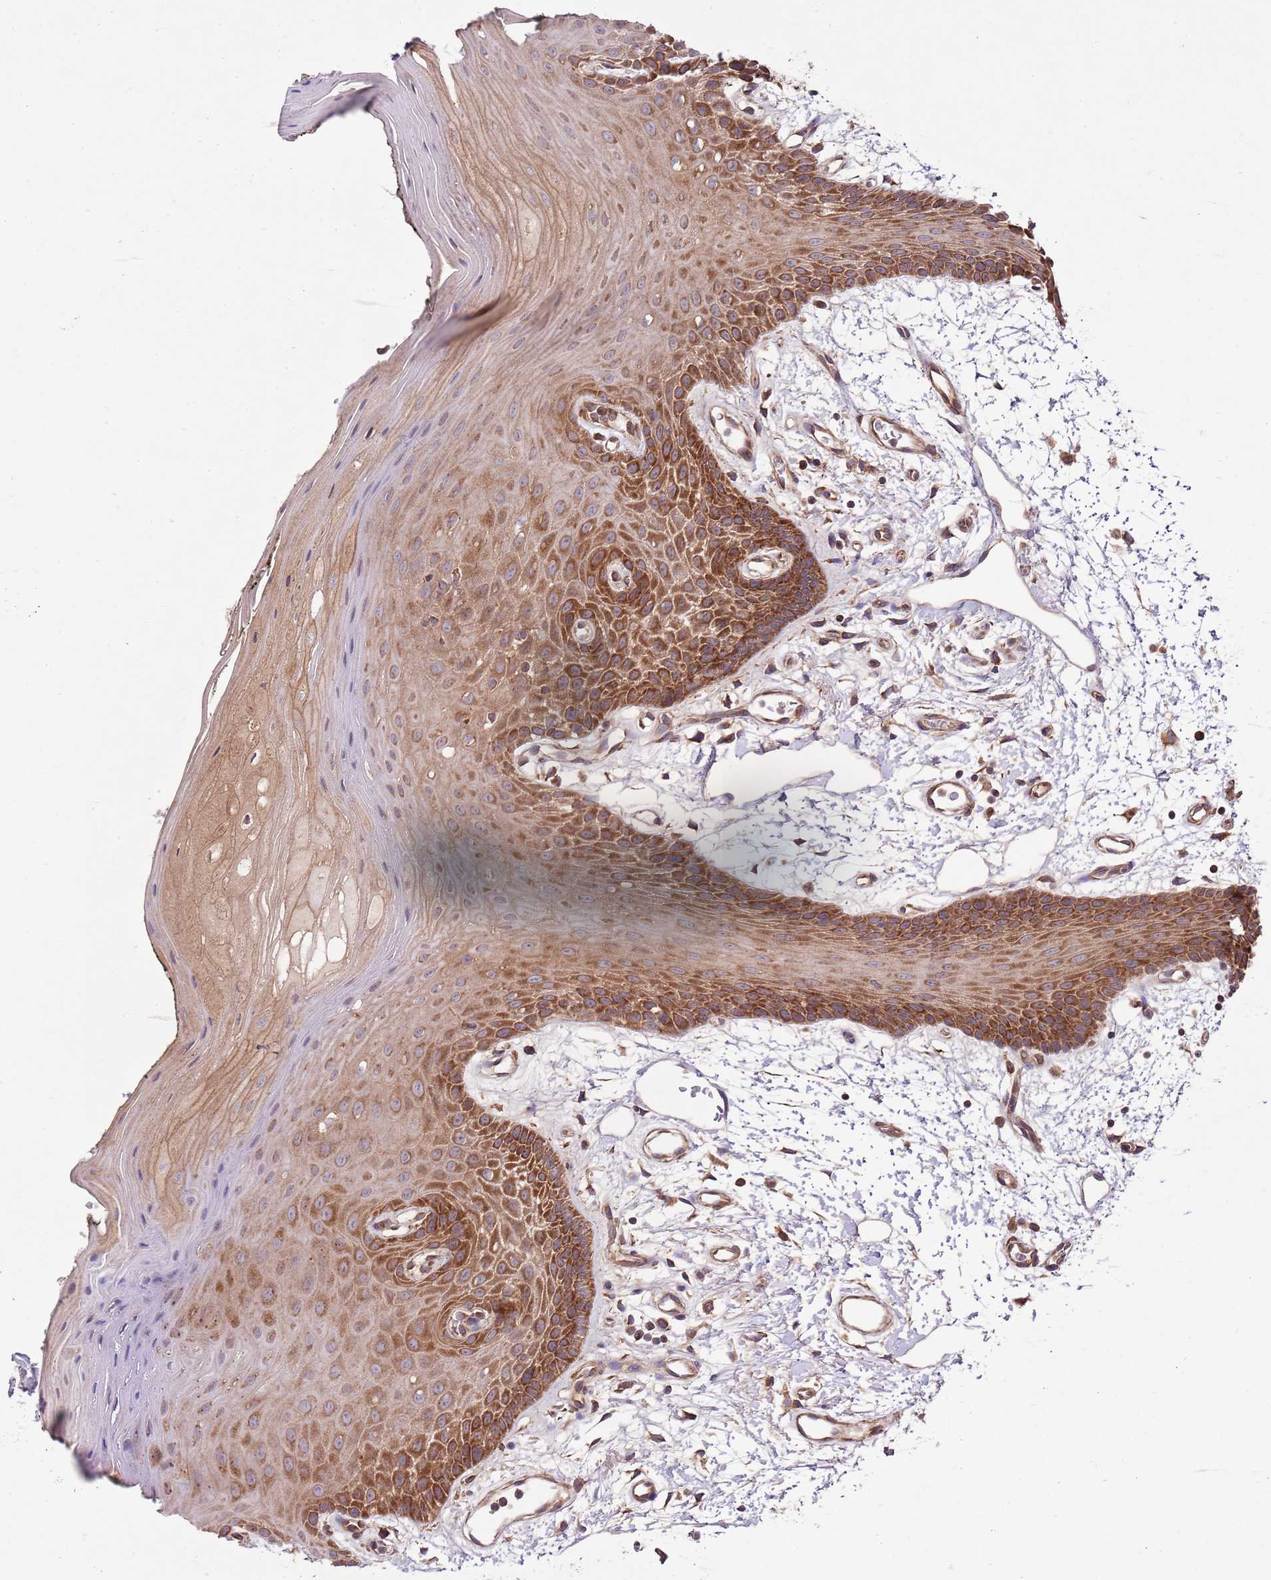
{"staining": {"intensity": "strong", "quantity": "25%-75%", "location": "cytoplasmic/membranous"}, "tissue": "oral mucosa", "cell_type": "Squamous epithelial cells", "image_type": "normal", "snomed": [{"axis": "morphology", "description": "Normal tissue, NOS"}, {"axis": "topography", "description": "Oral tissue"}, {"axis": "topography", "description": "Tounge, NOS"}], "caption": "Strong cytoplasmic/membranous staining for a protein is appreciated in approximately 25%-75% of squamous epithelial cells of benign oral mucosa using immunohistochemistry.", "gene": "MFNG", "patient": {"sex": "female", "age": 59}}